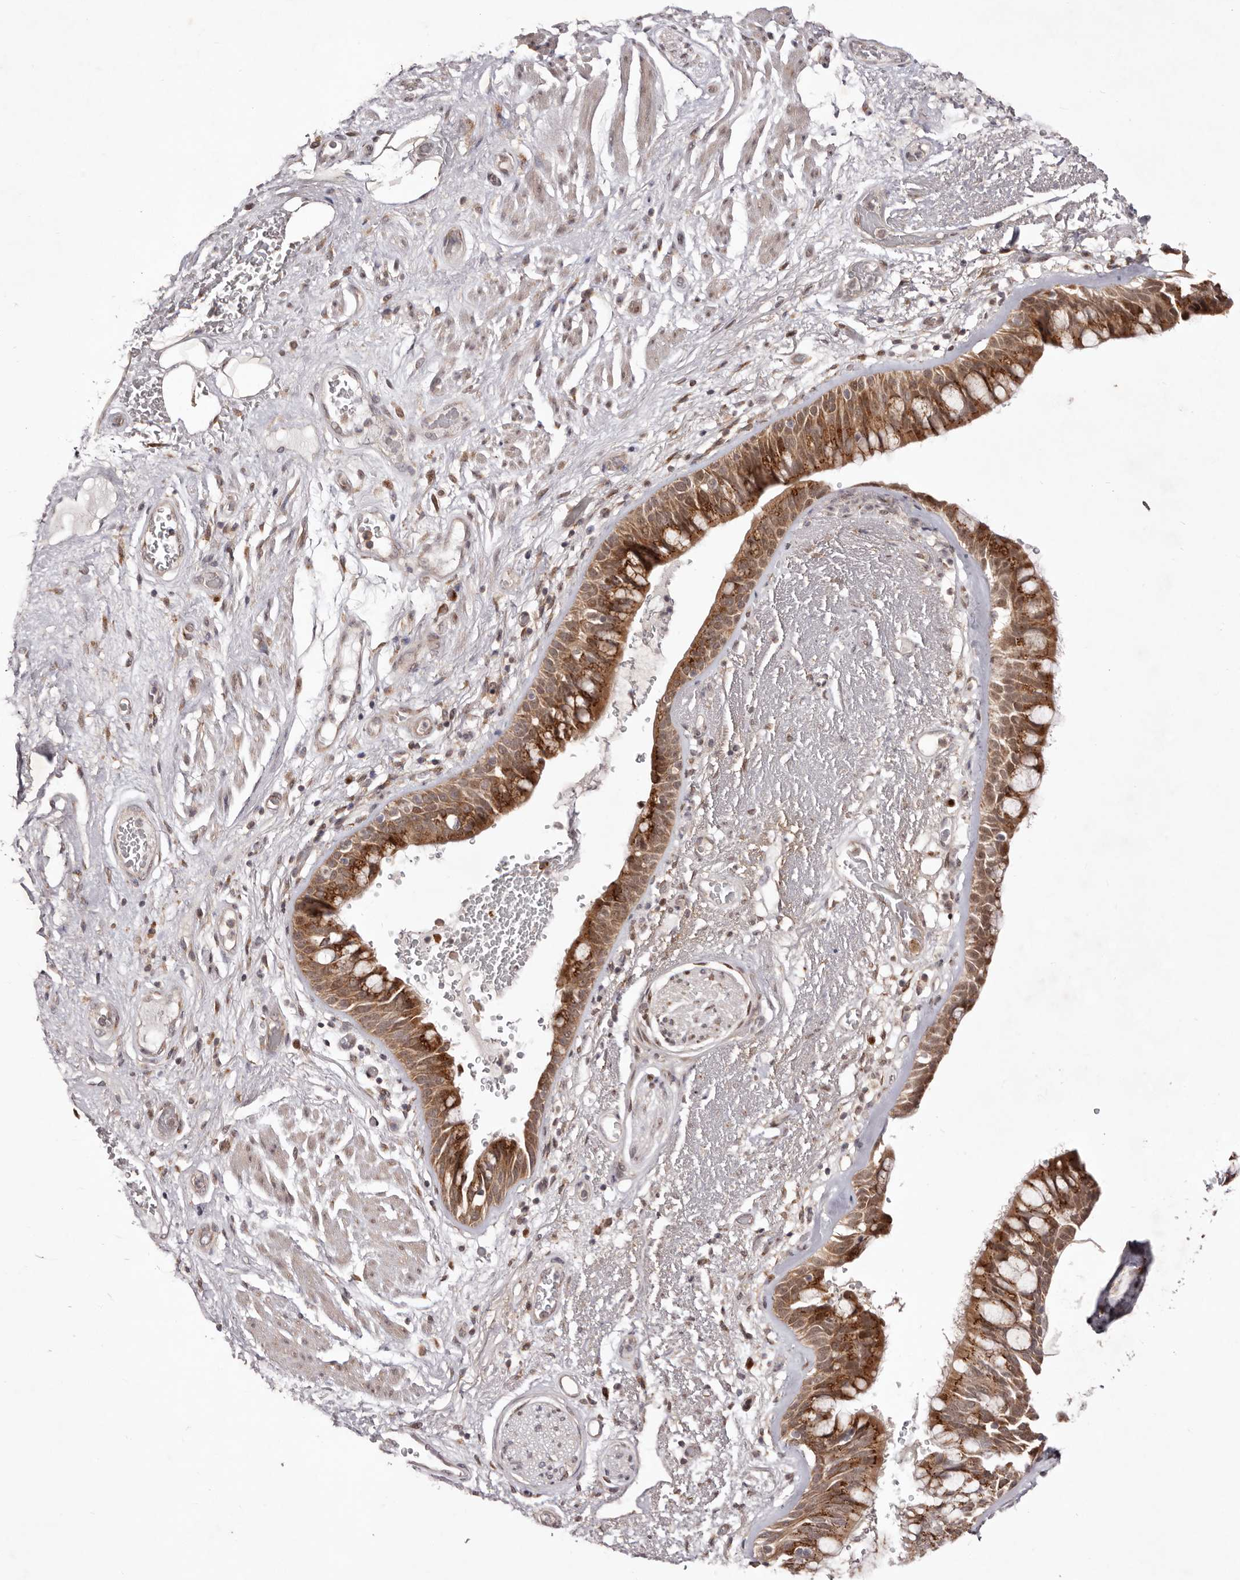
{"staining": {"intensity": "moderate", "quantity": ">75%", "location": "cytoplasmic/membranous,nuclear"}, "tissue": "bronchus", "cell_type": "Respiratory epithelial cells", "image_type": "normal", "snomed": [{"axis": "morphology", "description": "Normal tissue, NOS"}, {"axis": "morphology", "description": "Squamous cell carcinoma, NOS"}, {"axis": "topography", "description": "Lymph node"}, {"axis": "topography", "description": "Bronchus"}, {"axis": "topography", "description": "Lung"}], "caption": "This photomicrograph displays unremarkable bronchus stained with IHC to label a protein in brown. The cytoplasmic/membranous,nuclear of respiratory epithelial cells show moderate positivity for the protein. Nuclei are counter-stained blue.", "gene": "EGR3", "patient": {"sex": "male", "age": 66}}